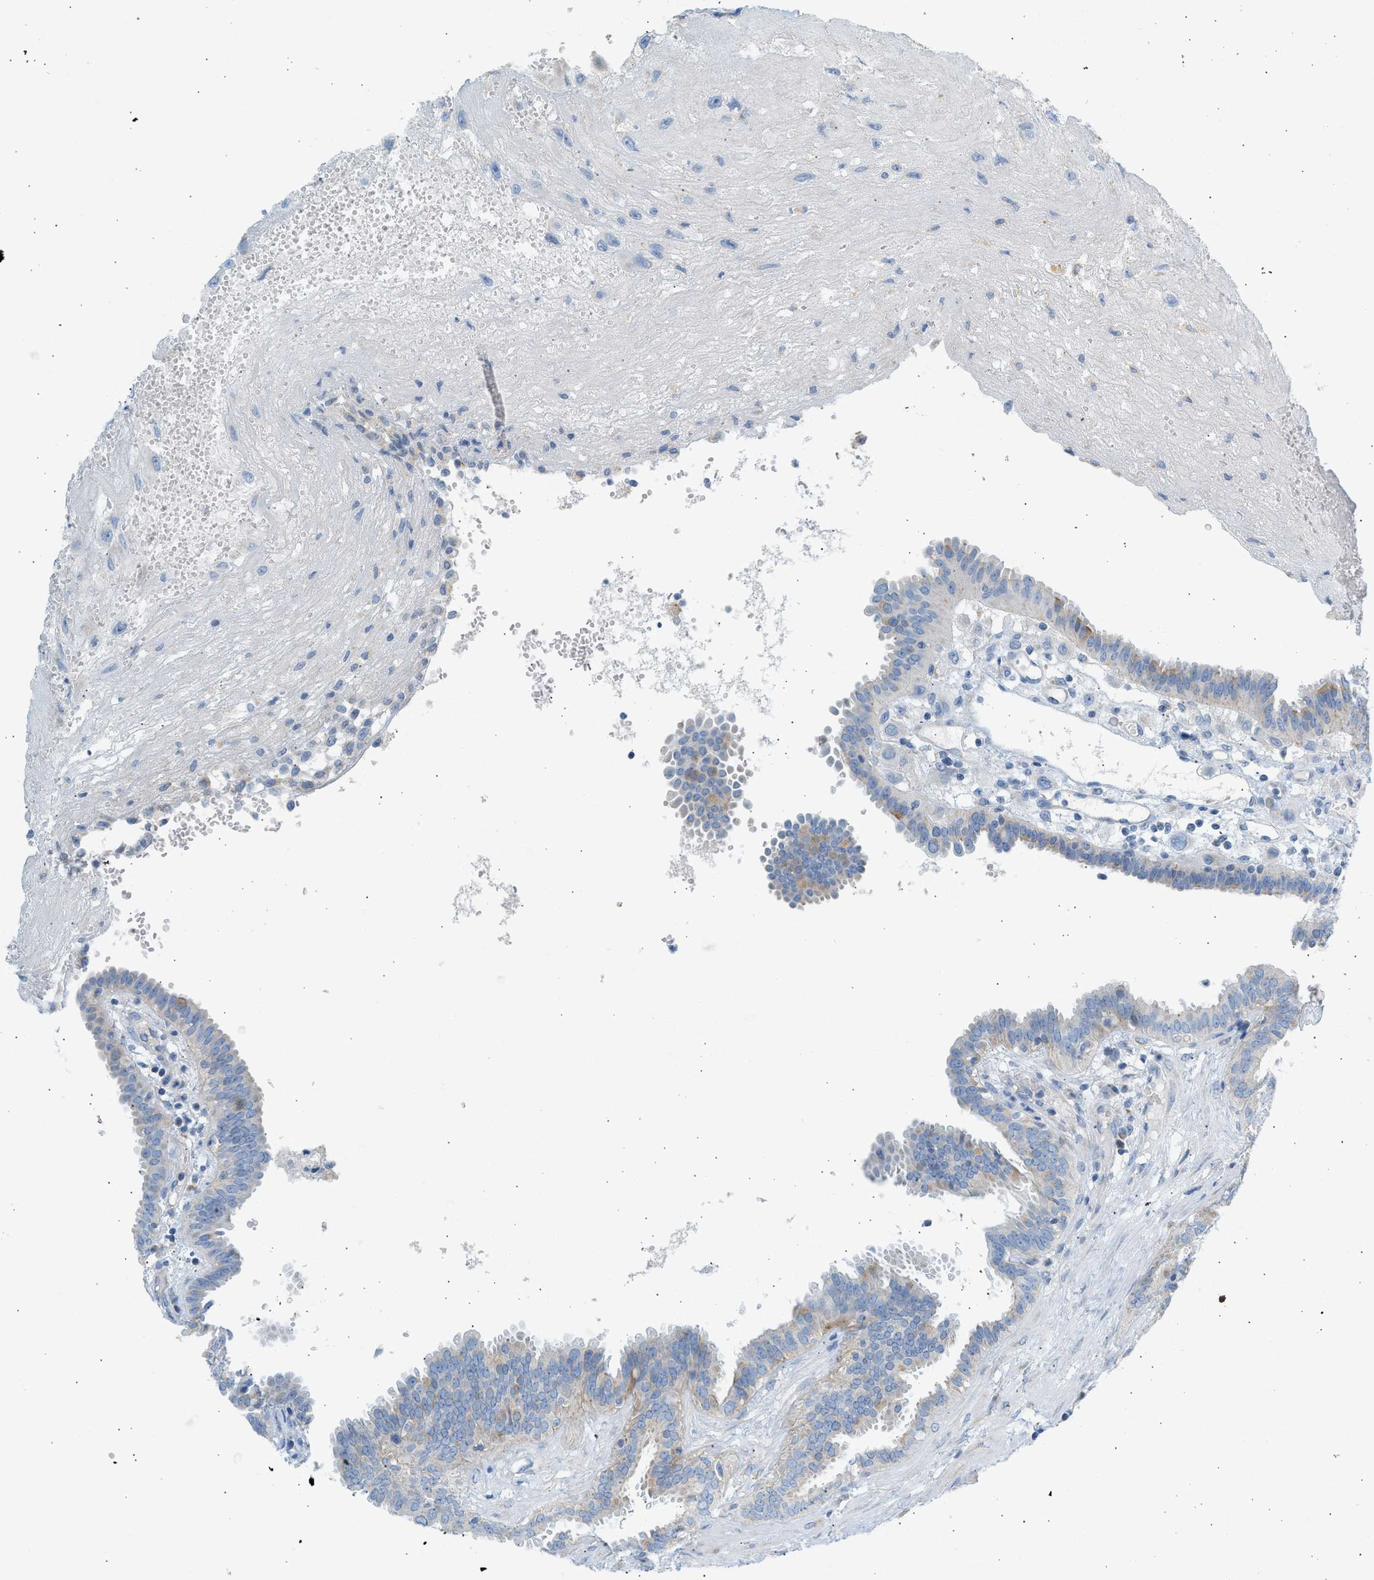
{"staining": {"intensity": "weak", "quantity": "25%-75%", "location": "cytoplasmic/membranous"}, "tissue": "fallopian tube", "cell_type": "Glandular cells", "image_type": "normal", "snomed": [{"axis": "morphology", "description": "Normal tissue, NOS"}, {"axis": "topography", "description": "Fallopian tube"}, {"axis": "topography", "description": "Placenta"}], "caption": "Glandular cells show low levels of weak cytoplasmic/membranous expression in about 25%-75% of cells in unremarkable fallopian tube.", "gene": "NDUFS8", "patient": {"sex": "female", "age": 32}}